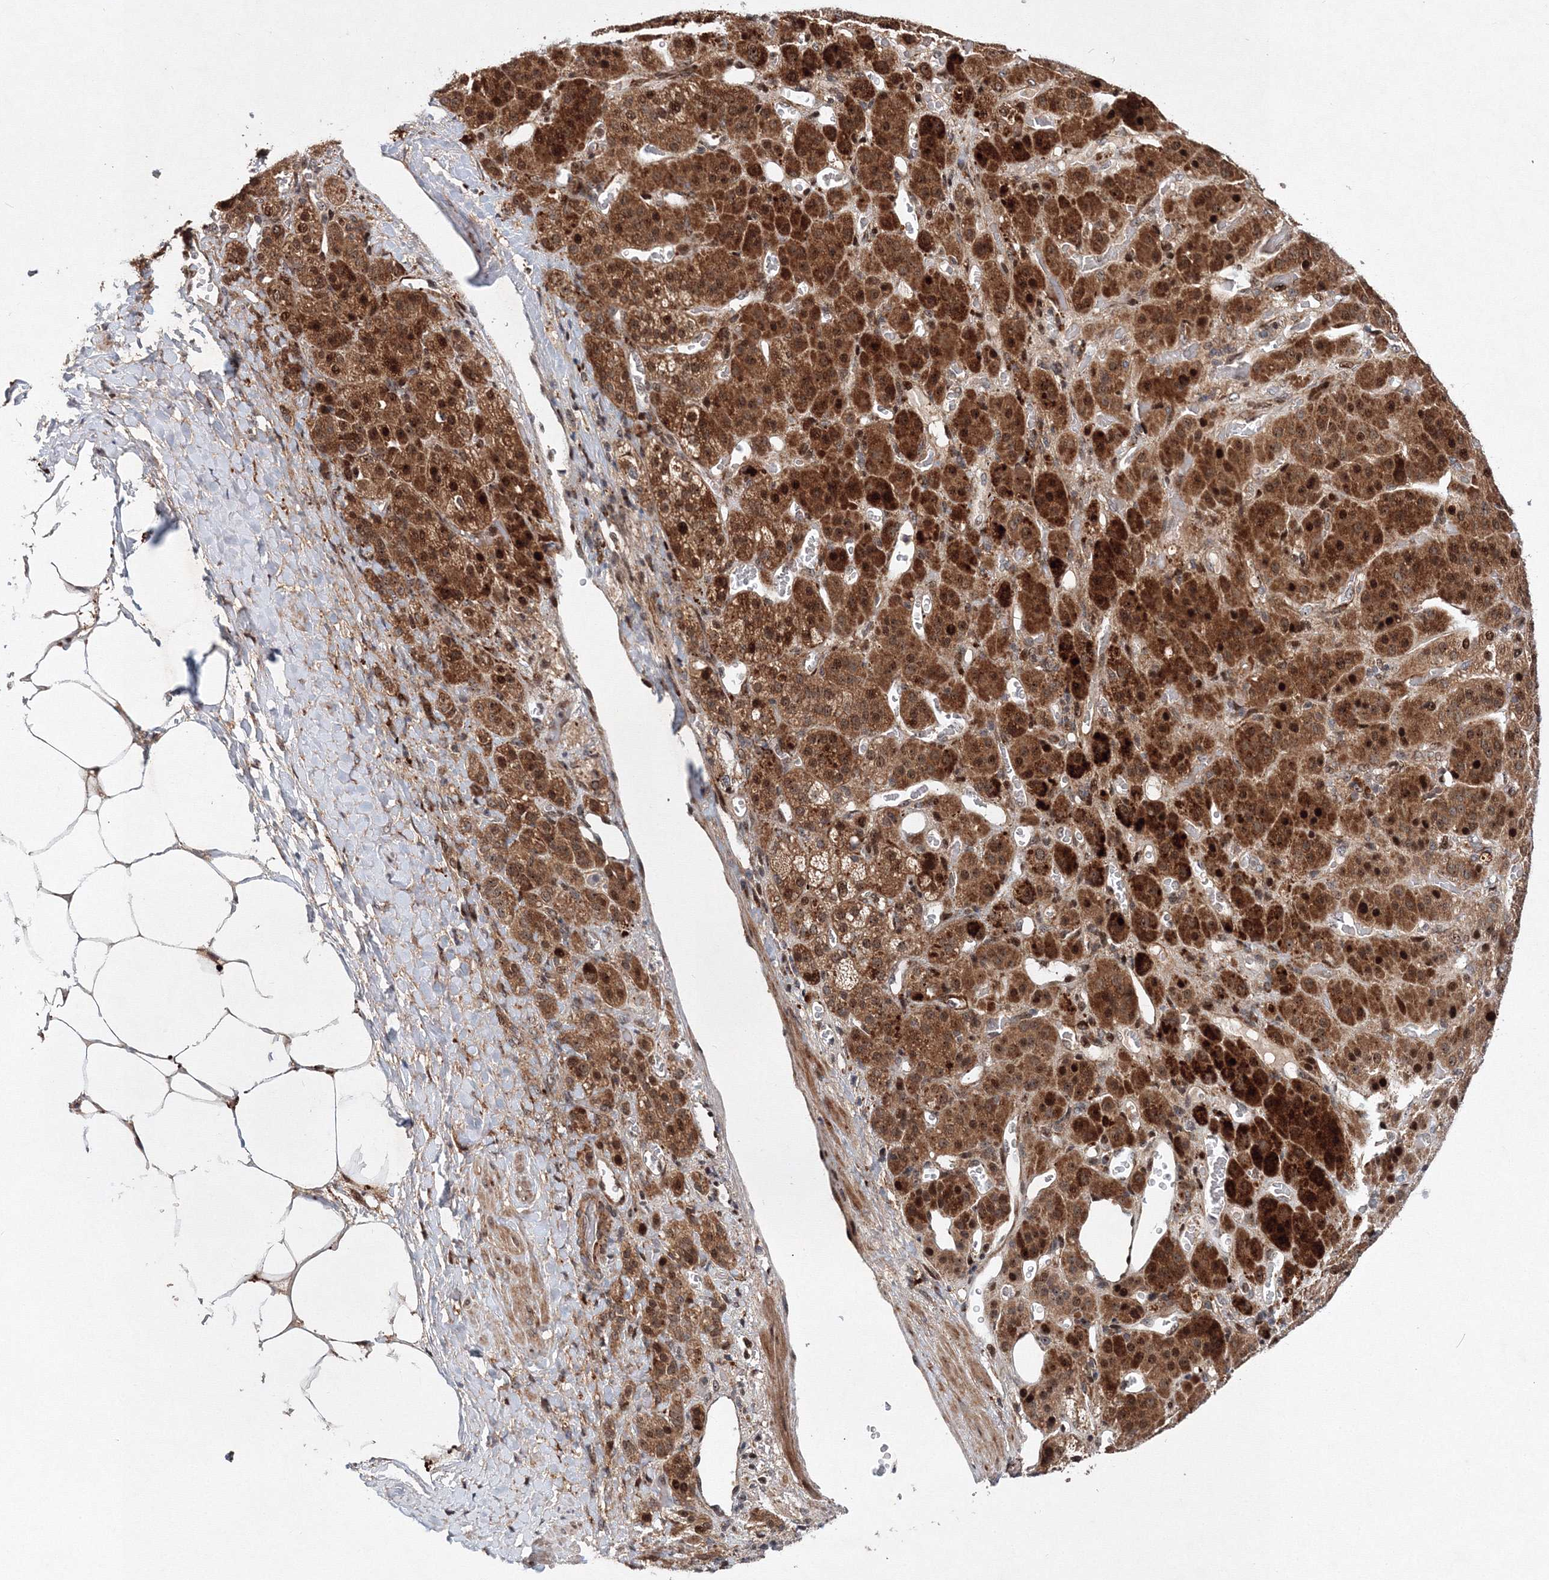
{"staining": {"intensity": "strong", "quantity": ">75%", "location": "cytoplasmic/membranous,nuclear"}, "tissue": "adrenal gland", "cell_type": "Glandular cells", "image_type": "normal", "snomed": [{"axis": "morphology", "description": "Normal tissue, NOS"}, {"axis": "topography", "description": "Adrenal gland"}], "caption": "High-power microscopy captured an immunohistochemistry (IHC) photomicrograph of normal adrenal gland, revealing strong cytoplasmic/membranous,nuclear staining in about >75% of glandular cells.", "gene": "ANKAR", "patient": {"sex": "male", "age": 57}}